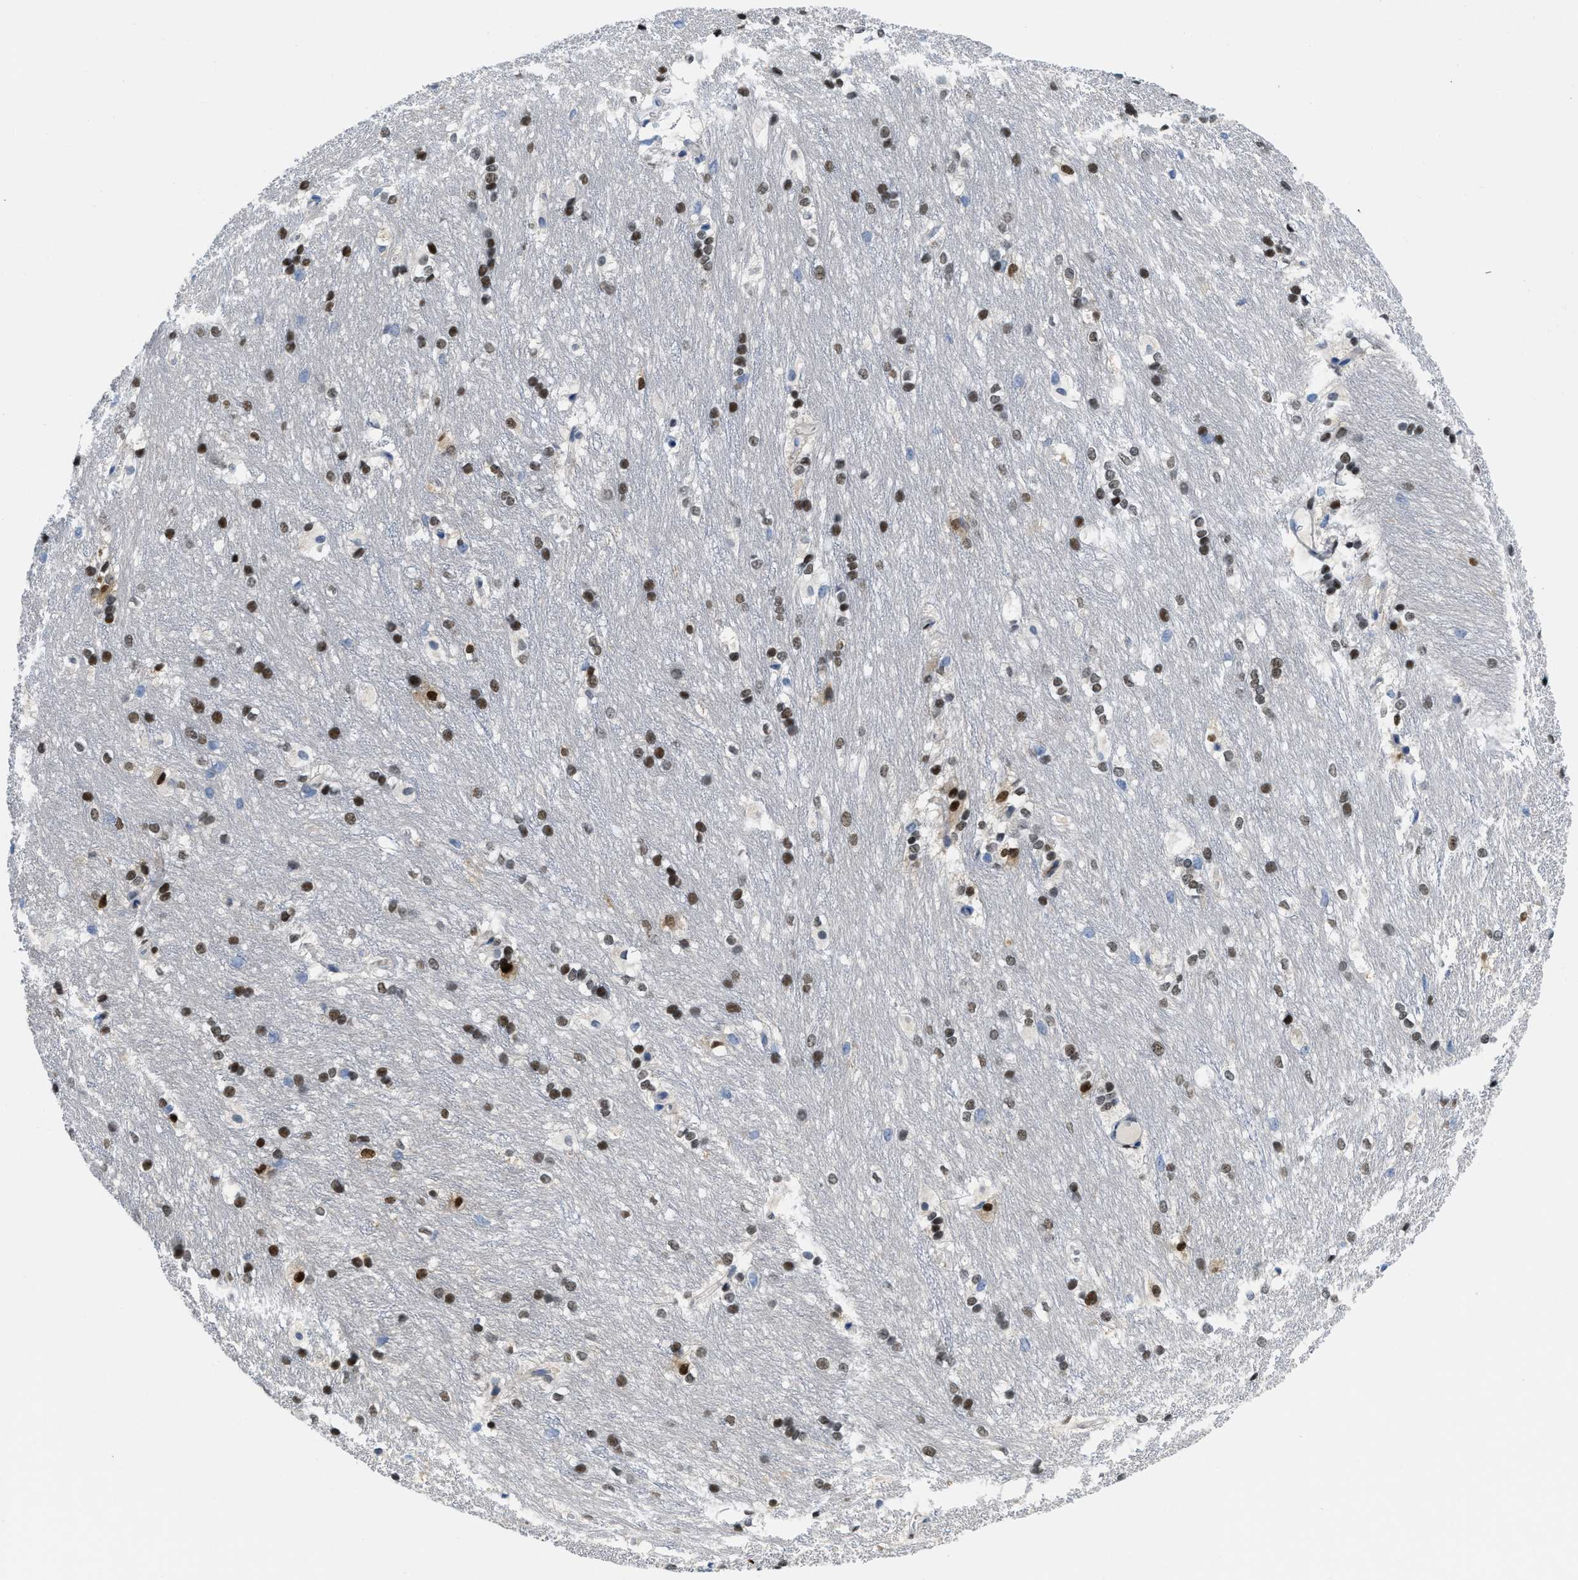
{"staining": {"intensity": "moderate", "quantity": "25%-75%", "location": "nuclear"}, "tissue": "caudate", "cell_type": "Glial cells", "image_type": "normal", "snomed": [{"axis": "morphology", "description": "Normal tissue, NOS"}, {"axis": "topography", "description": "Lateral ventricle wall"}], "caption": "Moderate nuclear protein positivity is identified in about 25%-75% of glial cells in caudate.", "gene": "NFIX", "patient": {"sex": "female", "age": 19}}